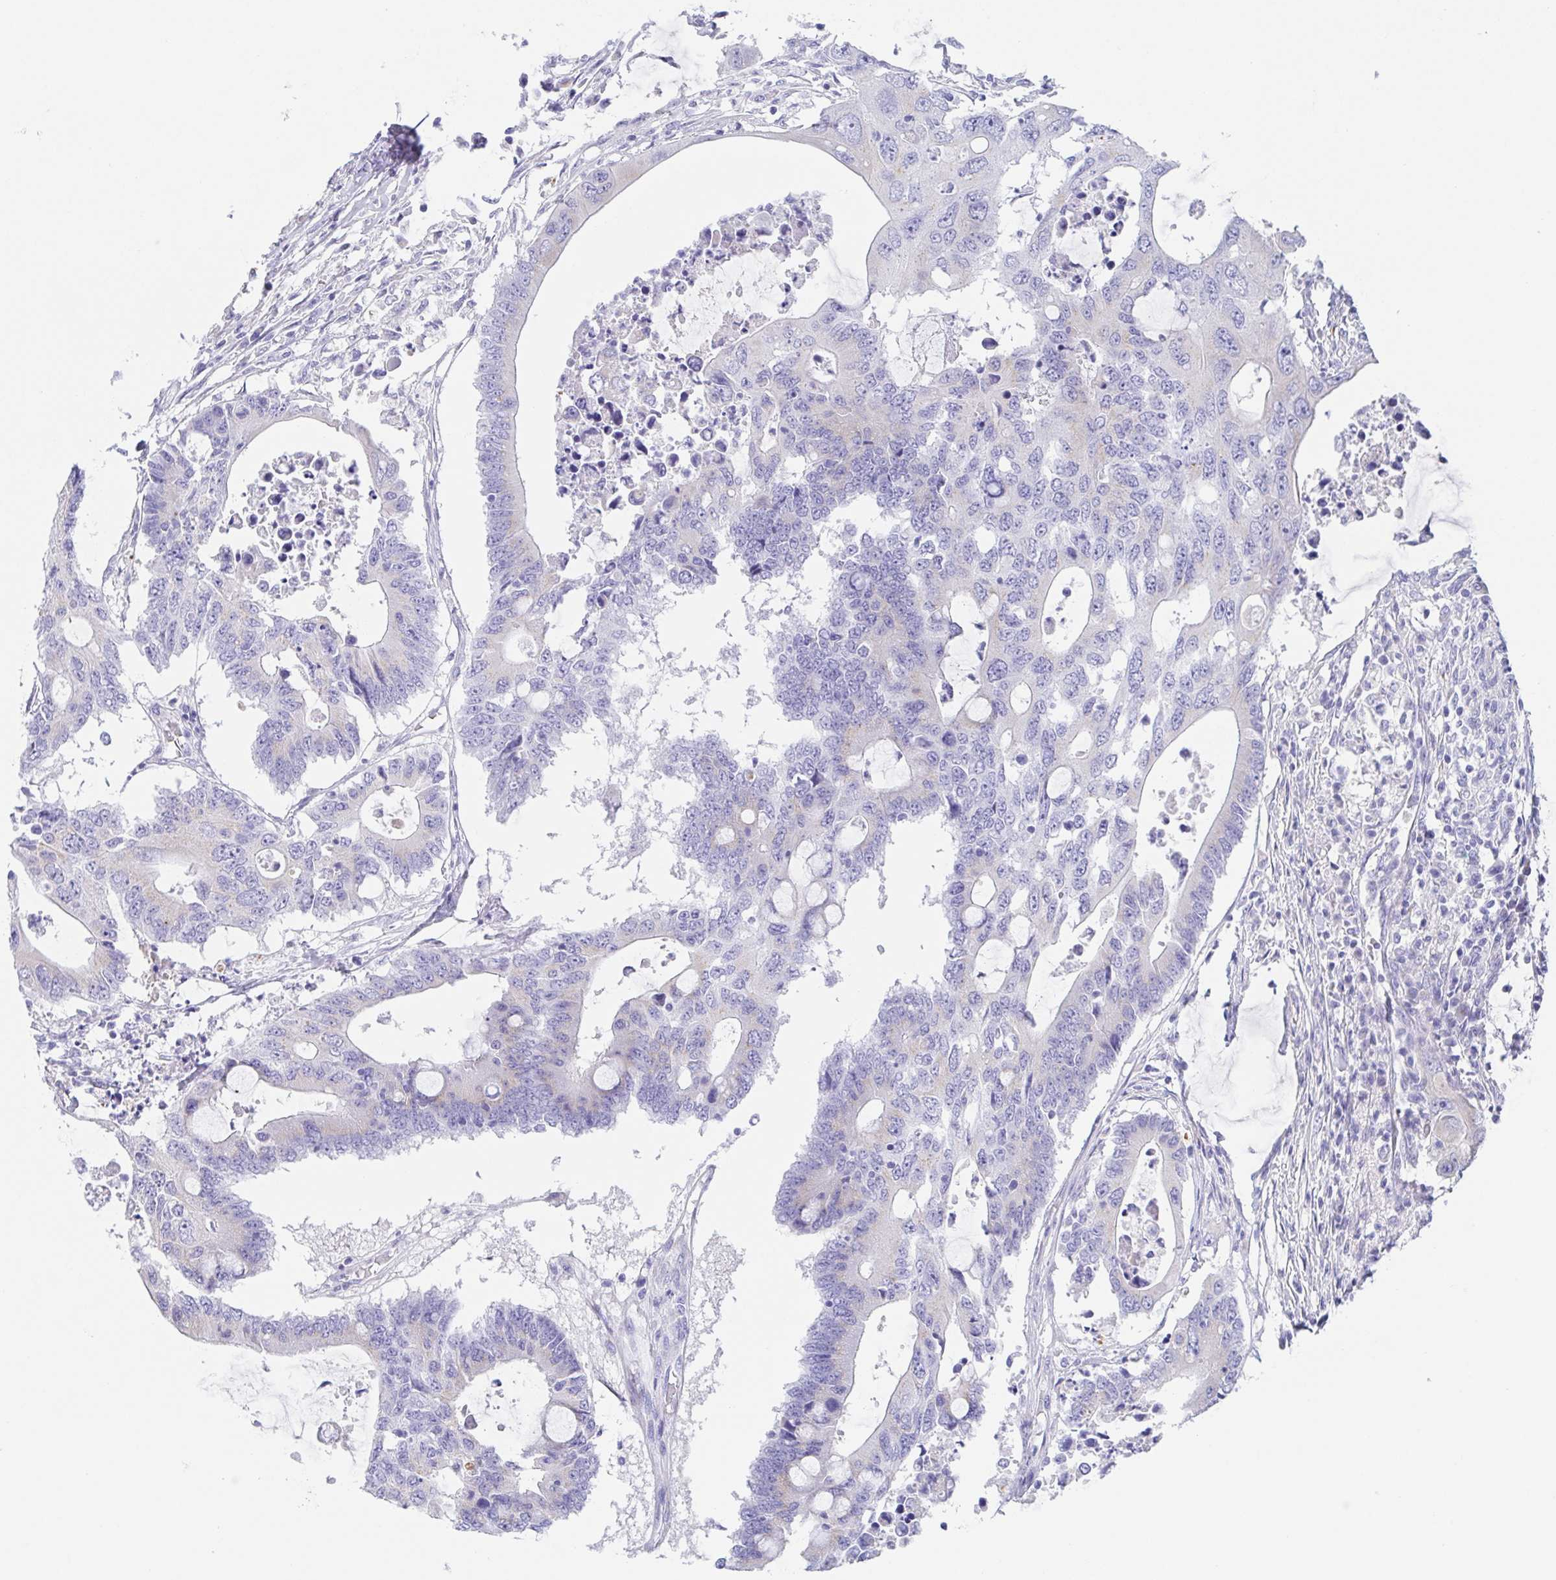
{"staining": {"intensity": "negative", "quantity": "none", "location": "none"}, "tissue": "colorectal cancer", "cell_type": "Tumor cells", "image_type": "cancer", "snomed": [{"axis": "morphology", "description": "Adenocarcinoma, NOS"}, {"axis": "topography", "description": "Colon"}], "caption": "An IHC photomicrograph of colorectal cancer is shown. There is no staining in tumor cells of colorectal cancer. The staining was performed using DAB to visualize the protein expression in brown, while the nuclei were stained in blue with hematoxylin (Magnification: 20x).", "gene": "SCG3", "patient": {"sex": "male", "age": 71}}